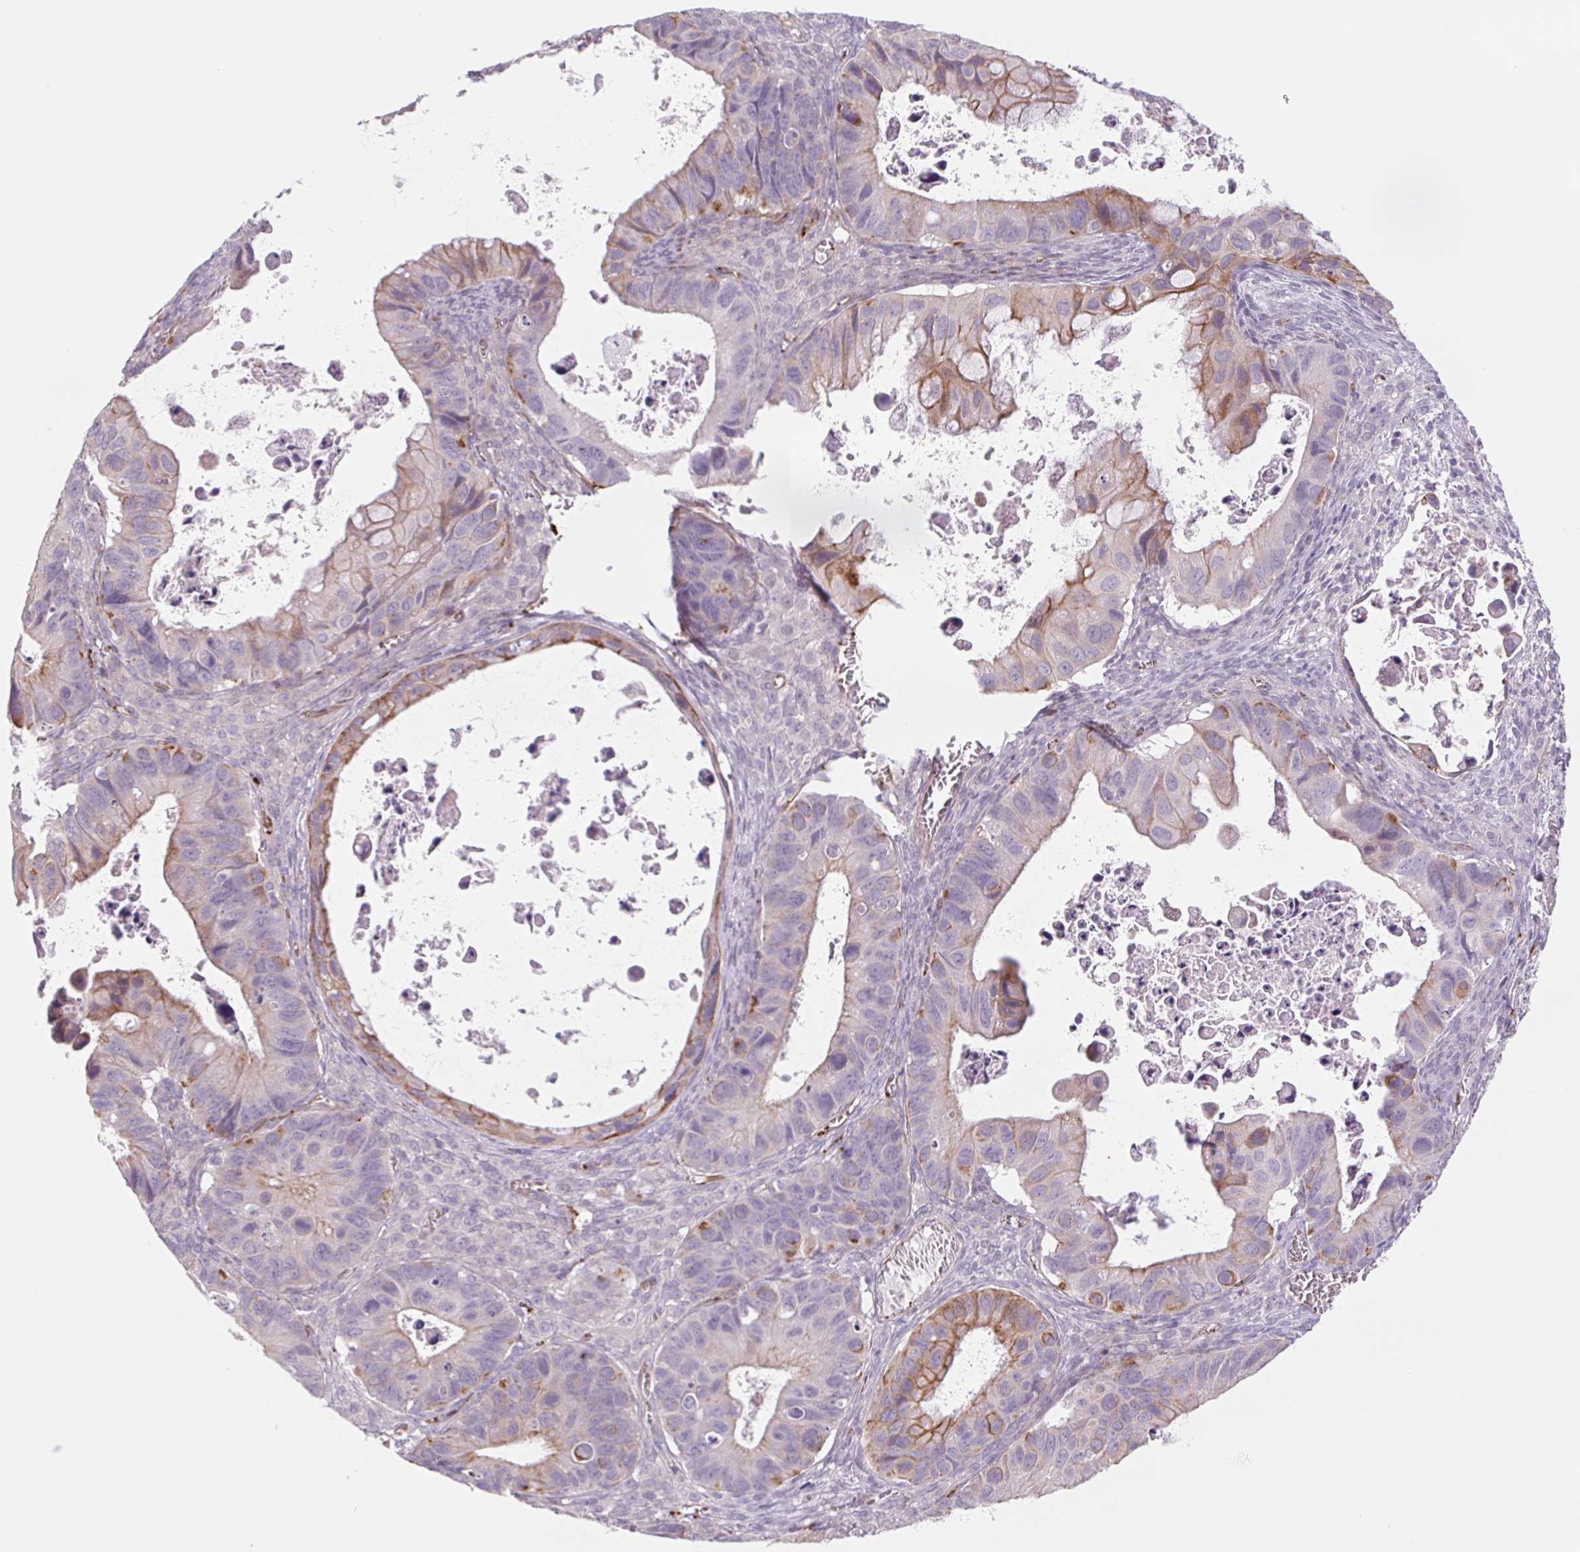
{"staining": {"intensity": "moderate", "quantity": "<25%", "location": "cytoplasmic/membranous"}, "tissue": "ovarian cancer", "cell_type": "Tumor cells", "image_type": "cancer", "snomed": [{"axis": "morphology", "description": "Cystadenocarcinoma, mucinous, NOS"}, {"axis": "topography", "description": "Ovary"}], "caption": "Tumor cells display low levels of moderate cytoplasmic/membranous expression in approximately <25% of cells in human ovarian mucinous cystadenocarcinoma. (Brightfield microscopy of DAB IHC at high magnification).", "gene": "MS4A13", "patient": {"sex": "female", "age": 64}}